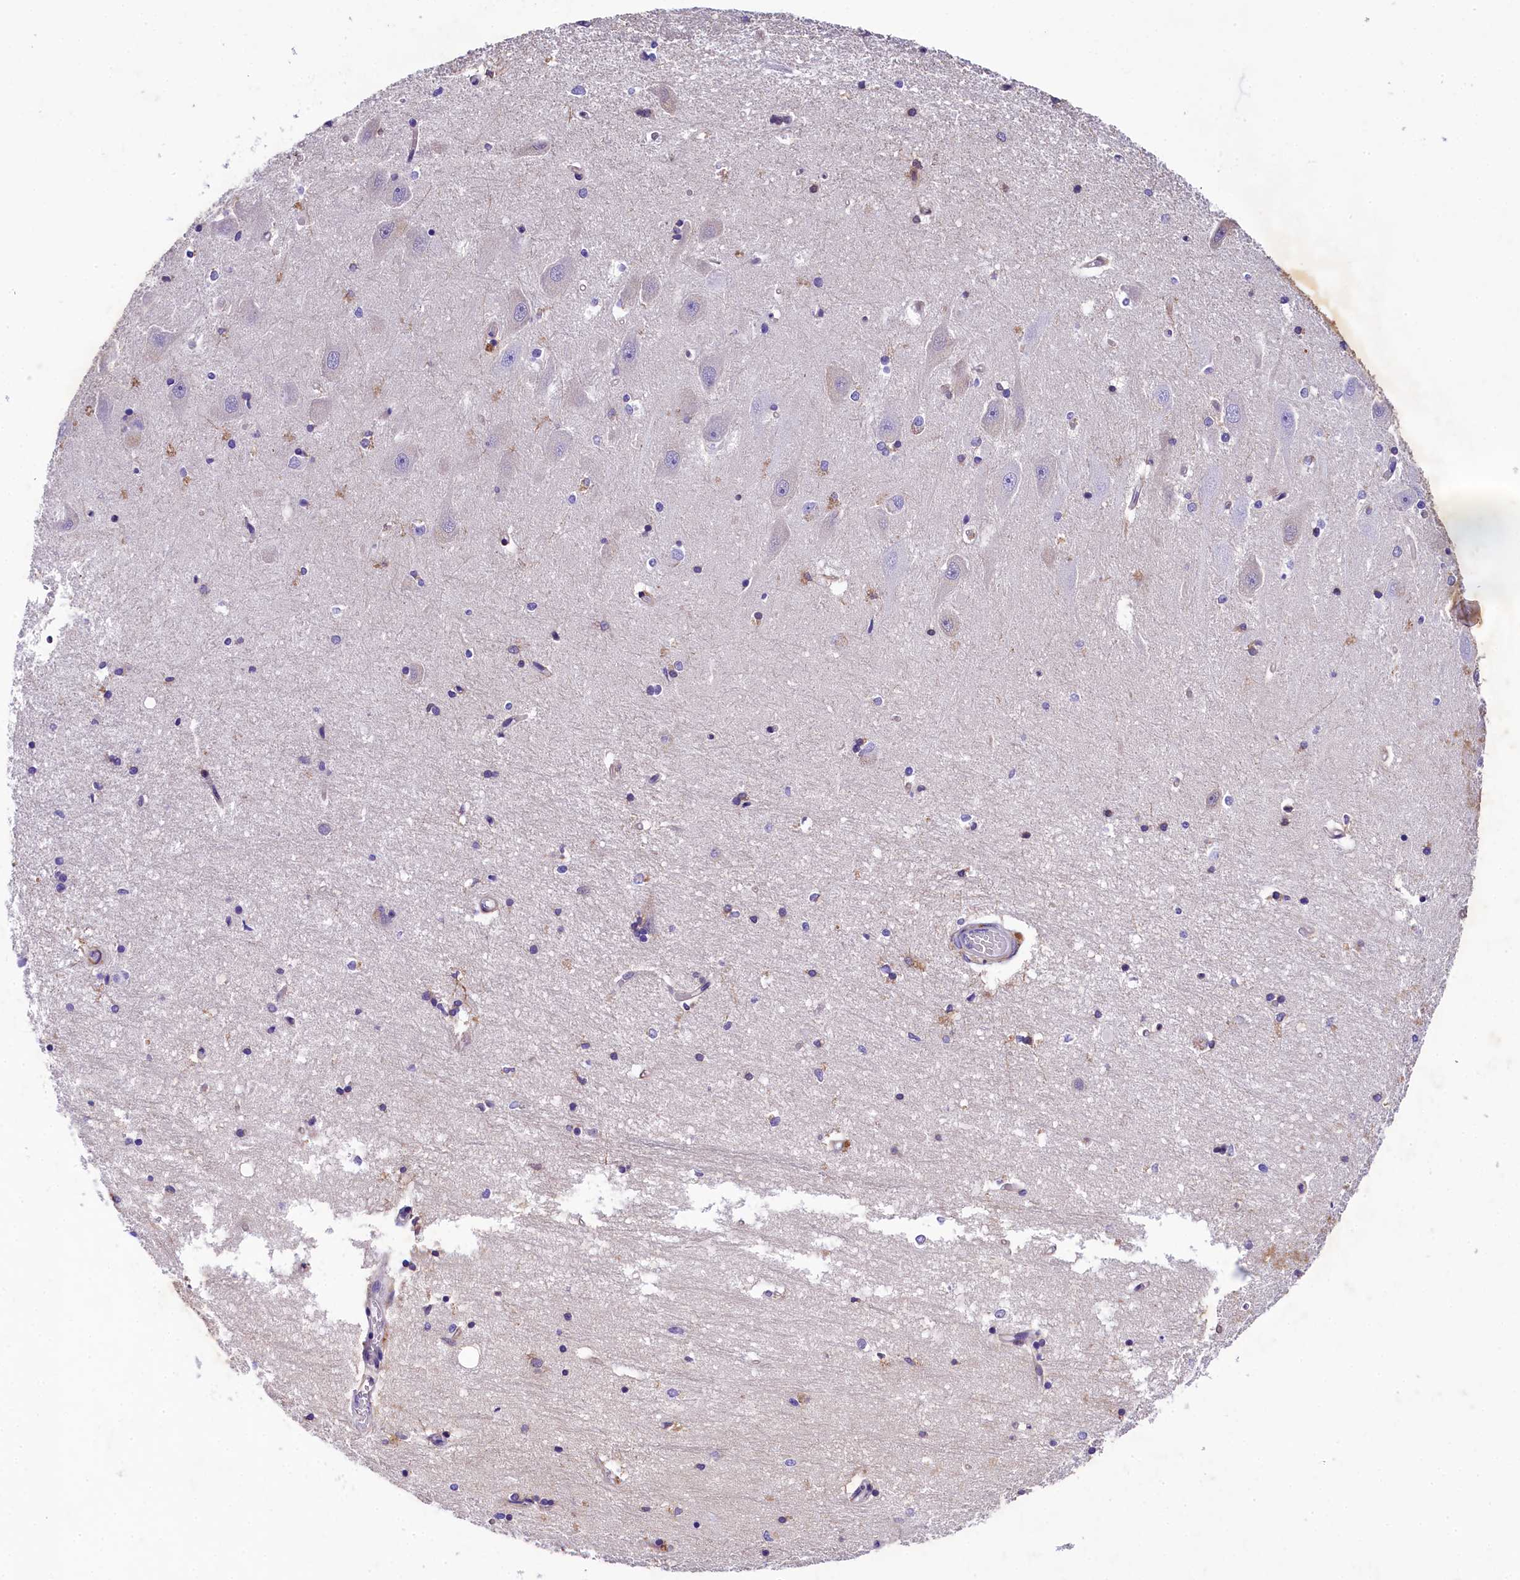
{"staining": {"intensity": "moderate", "quantity": "<25%", "location": "cytoplasmic/membranous"}, "tissue": "hippocampus", "cell_type": "Glial cells", "image_type": "normal", "snomed": [{"axis": "morphology", "description": "Normal tissue, NOS"}, {"axis": "topography", "description": "Hippocampus"}], "caption": "Protein staining displays moderate cytoplasmic/membranous staining in about <25% of glial cells in unremarkable hippocampus. The staining is performed using DAB brown chromogen to label protein expression. The nuclei are counter-stained blue using hematoxylin.", "gene": "SOD3", "patient": {"sex": "male", "age": 45}}